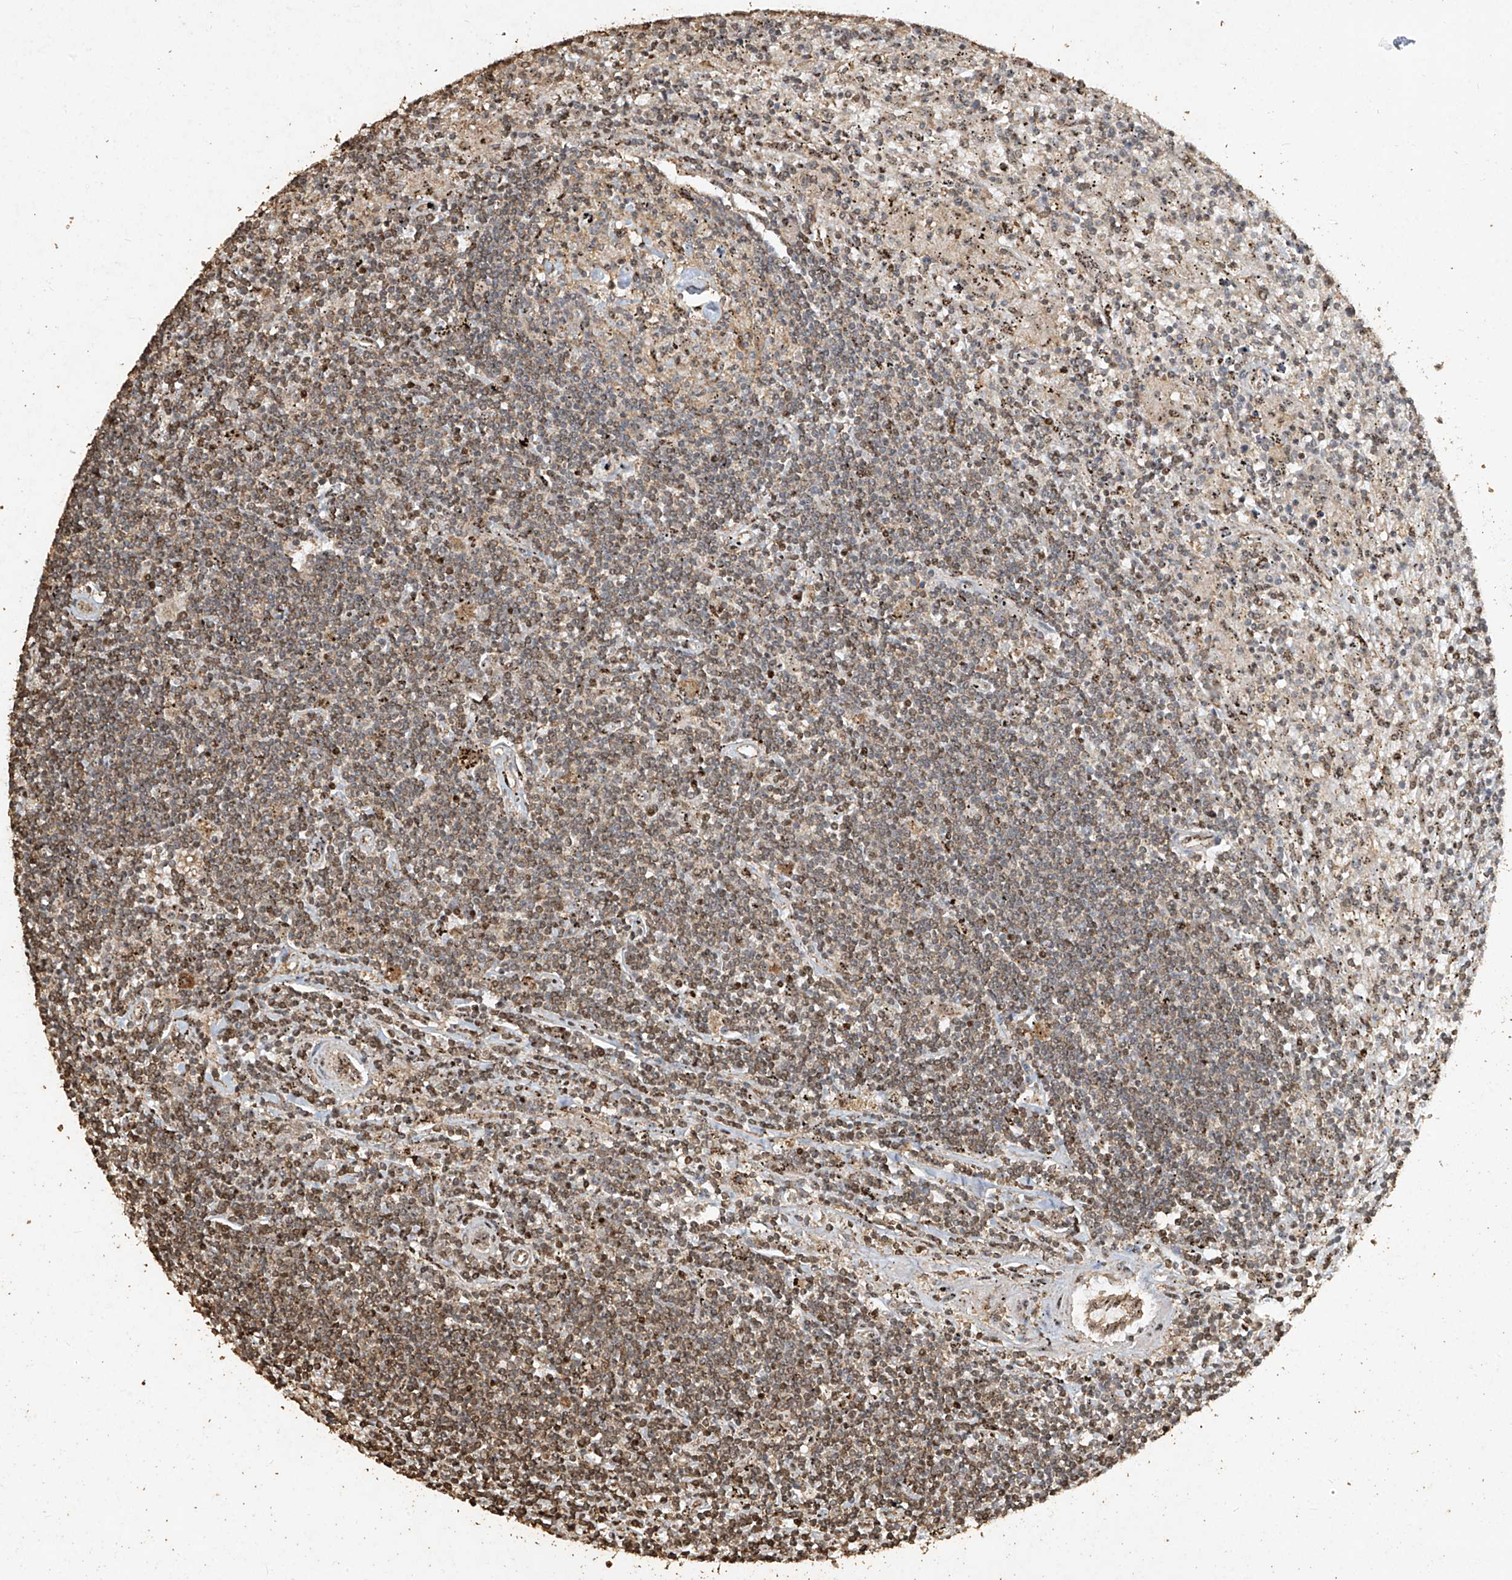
{"staining": {"intensity": "moderate", "quantity": "<25%", "location": "cytoplasmic/membranous"}, "tissue": "lymphoma", "cell_type": "Tumor cells", "image_type": "cancer", "snomed": [{"axis": "morphology", "description": "Malignant lymphoma, non-Hodgkin's type, Low grade"}, {"axis": "topography", "description": "Spleen"}], "caption": "Lymphoma was stained to show a protein in brown. There is low levels of moderate cytoplasmic/membranous staining in about <25% of tumor cells. (DAB (3,3'-diaminobenzidine) IHC, brown staining for protein, blue staining for nuclei).", "gene": "ERBB3", "patient": {"sex": "male", "age": 76}}